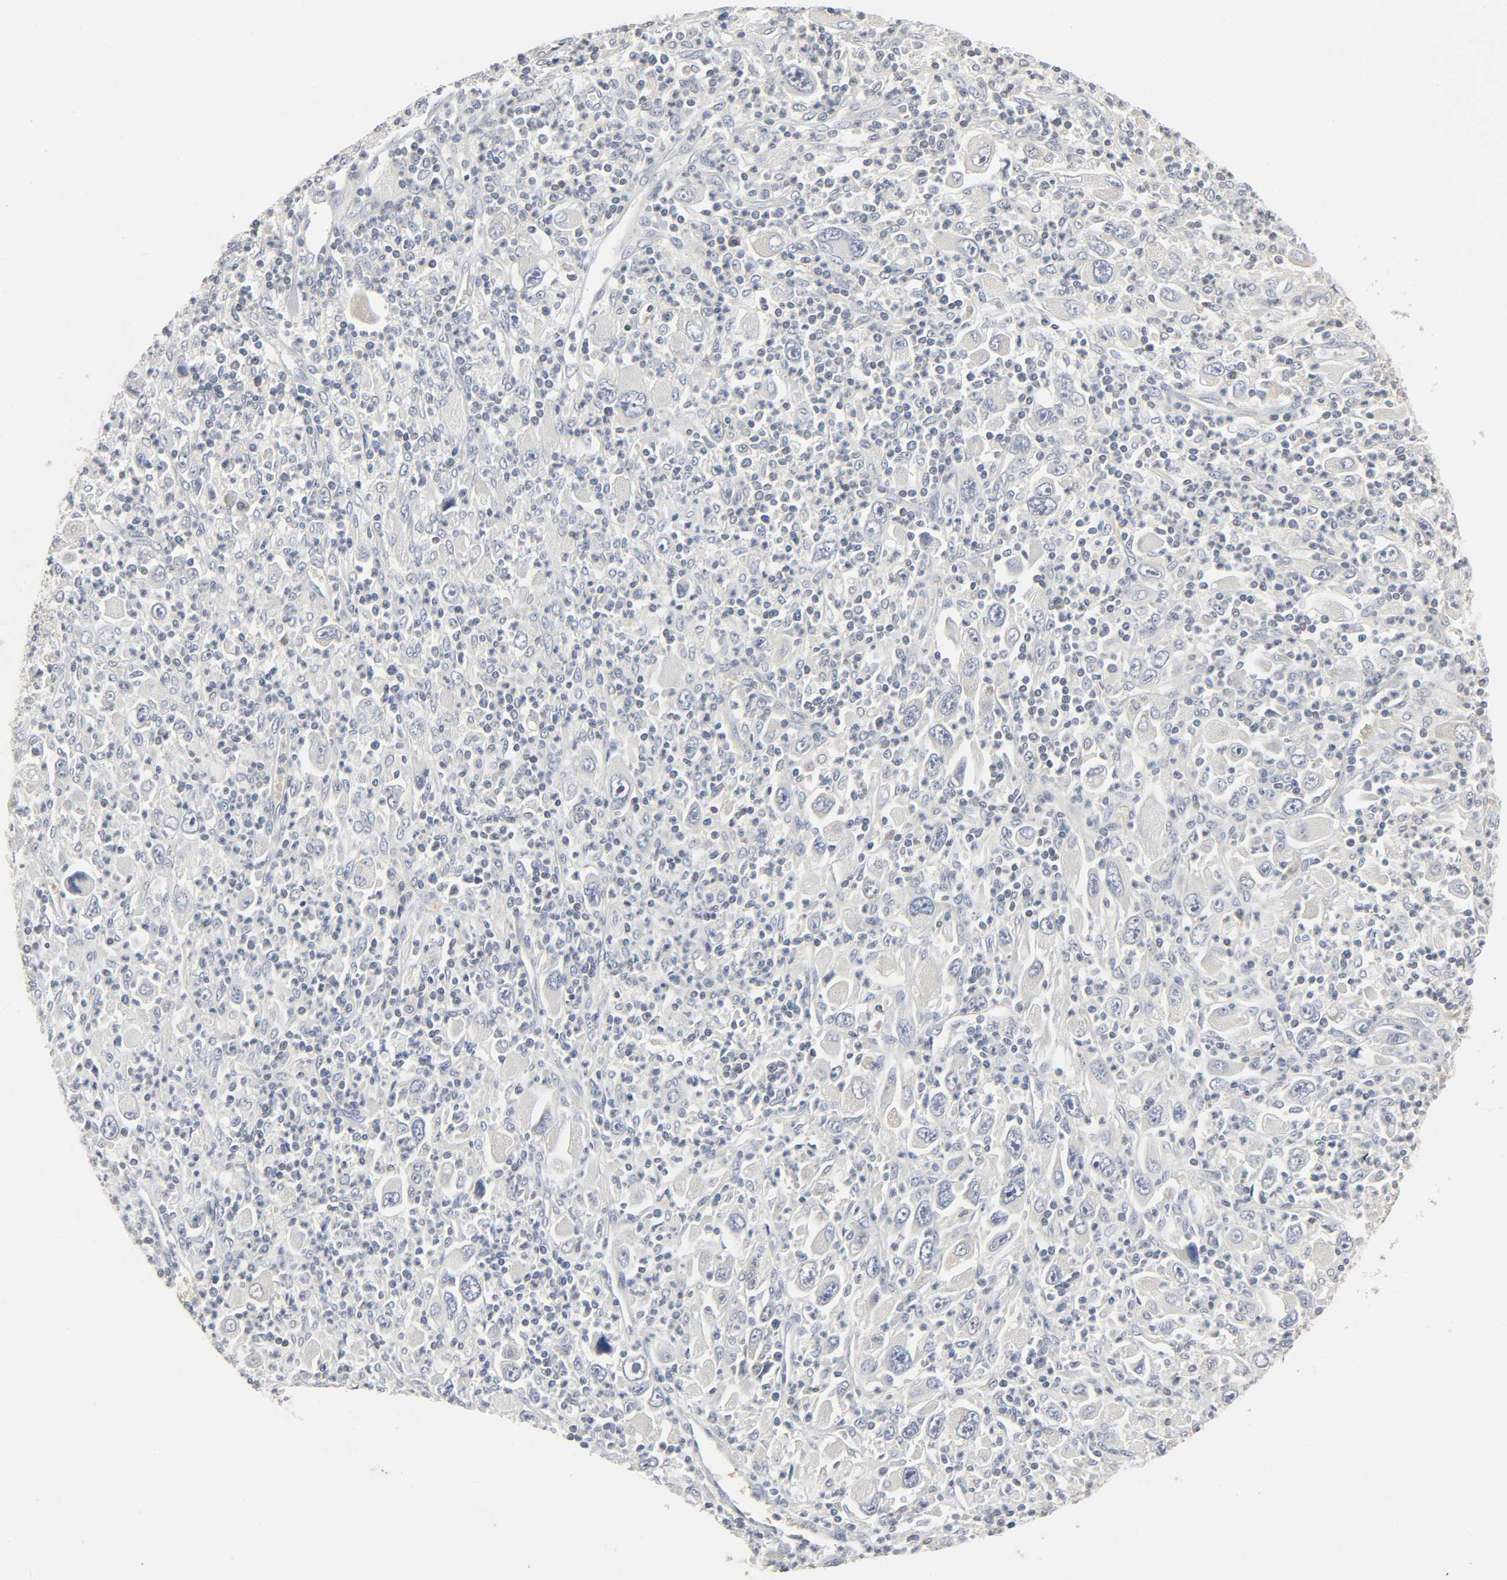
{"staining": {"intensity": "negative", "quantity": "none", "location": "none"}, "tissue": "melanoma", "cell_type": "Tumor cells", "image_type": "cancer", "snomed": [{"axis": "morphology", "description": "Malignant melanoma, Metastatic site"}, {"axis": "topography", "description": "Skin"}], "caption": "There is no significant staining in tumor cells of malignant melanoma (metastatic site).", "gene": "PLEKHA2", "patient": {"sex": "female", "age": 56}}